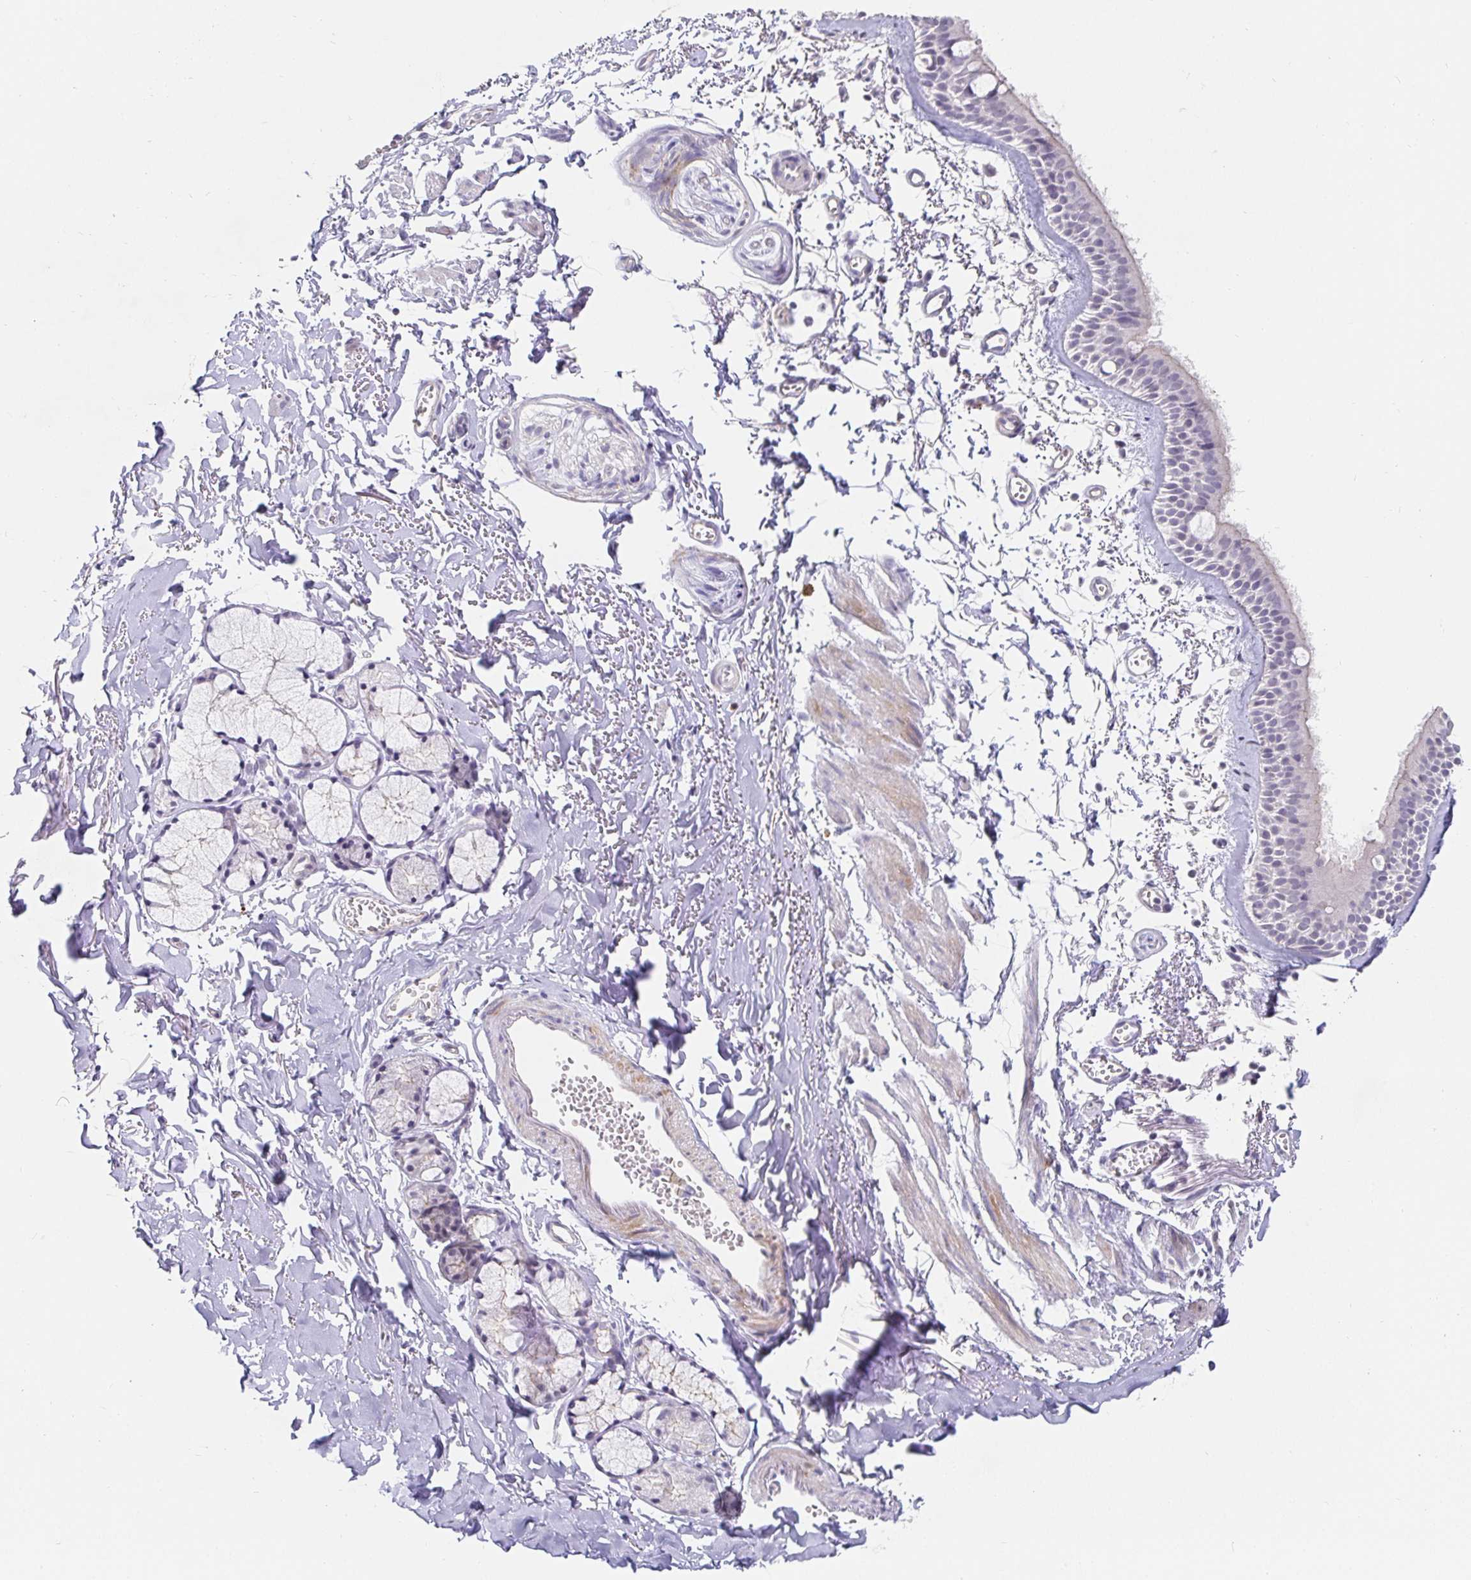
{"staining": {"intensity": "negative", "quantity": "none", "location": "none"}, "tissue": "bronchus", "cell_type": "Respiratory epithelial cells", "image_type": "normal", "snomed": [{"axis": "morphology", "description": "Normal tissue, NOS"}, {"axis": "topography", "description": "Cartilage tissue"}, {"axis": "topography", "description": "Bronchus"}, {"axis": "topography", "description": "Peripheral nerve tissue"}], "caption": "High power microscopy image of an immunohistochemistry photomicrograph of benign bronchus, revealing no significant positivity in respiratory epithelial cells. (Stains: DAB (3,3'-diaminobenzidine) immunohistochemistry (IHC) with hematoxylin counter stain, Microscopy: brightfield microscopy at high magnification).", "gene": "PDX1", "patient": {"sex": "female", "age": 59}}